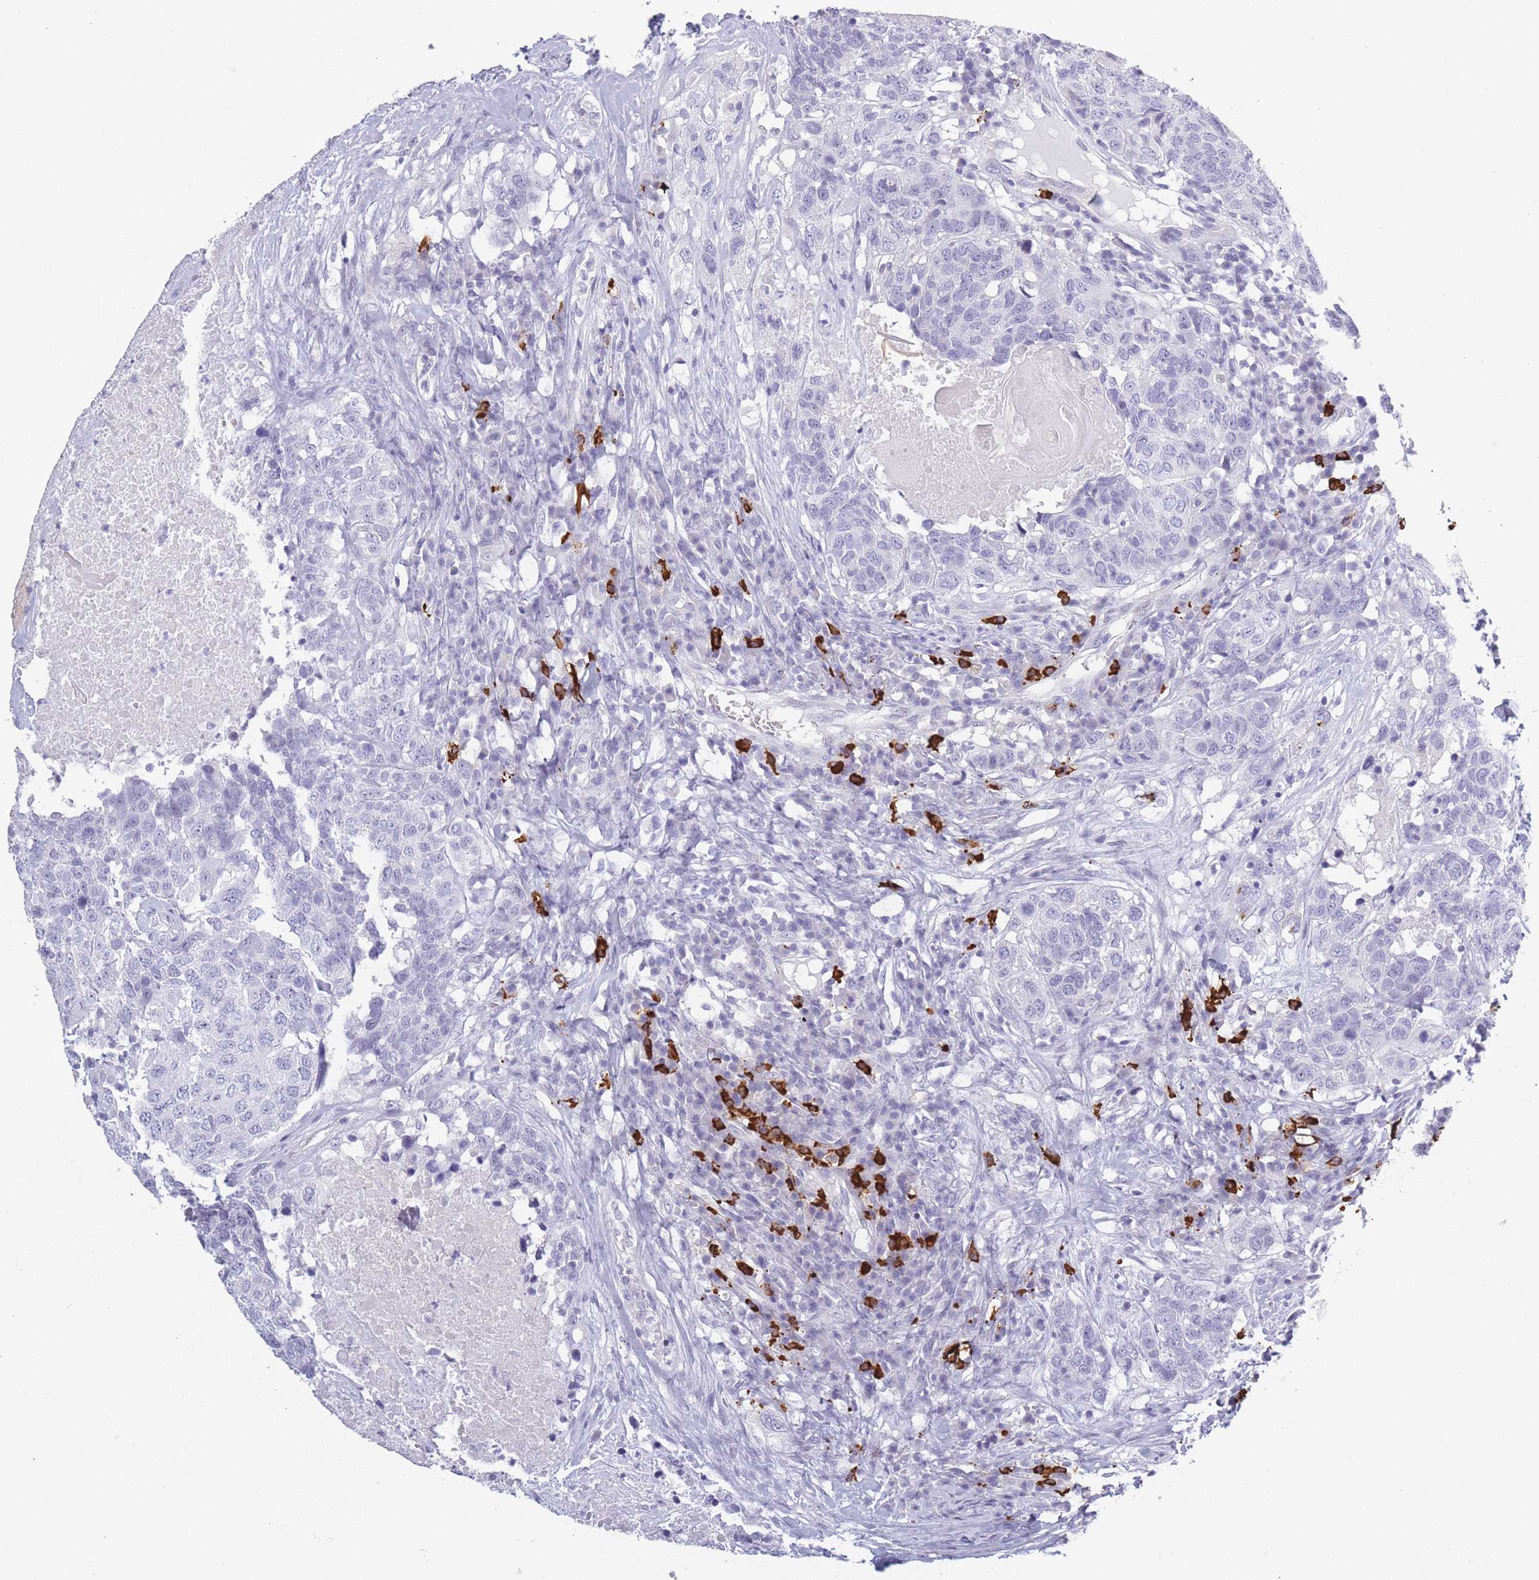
{"staining": {"intensity": "negative", "quantity": "none", "location": "none"}, "tissue": "head and neck cancer", "cell_type": "Tumor cells", "image_type": "cancer", "snomed": [{"axis": "morphology", "description": "Squamous cell carcinoma, NOS"}, {"axis": "topography", "description": "Head-Neck"}], "caption": "Head and neck cancer was stained to show a protein in brown. There is no significant staining in tumor cells.", "gene": "PLEKHG2", "patient": {"sex": "male", "age": 66}}